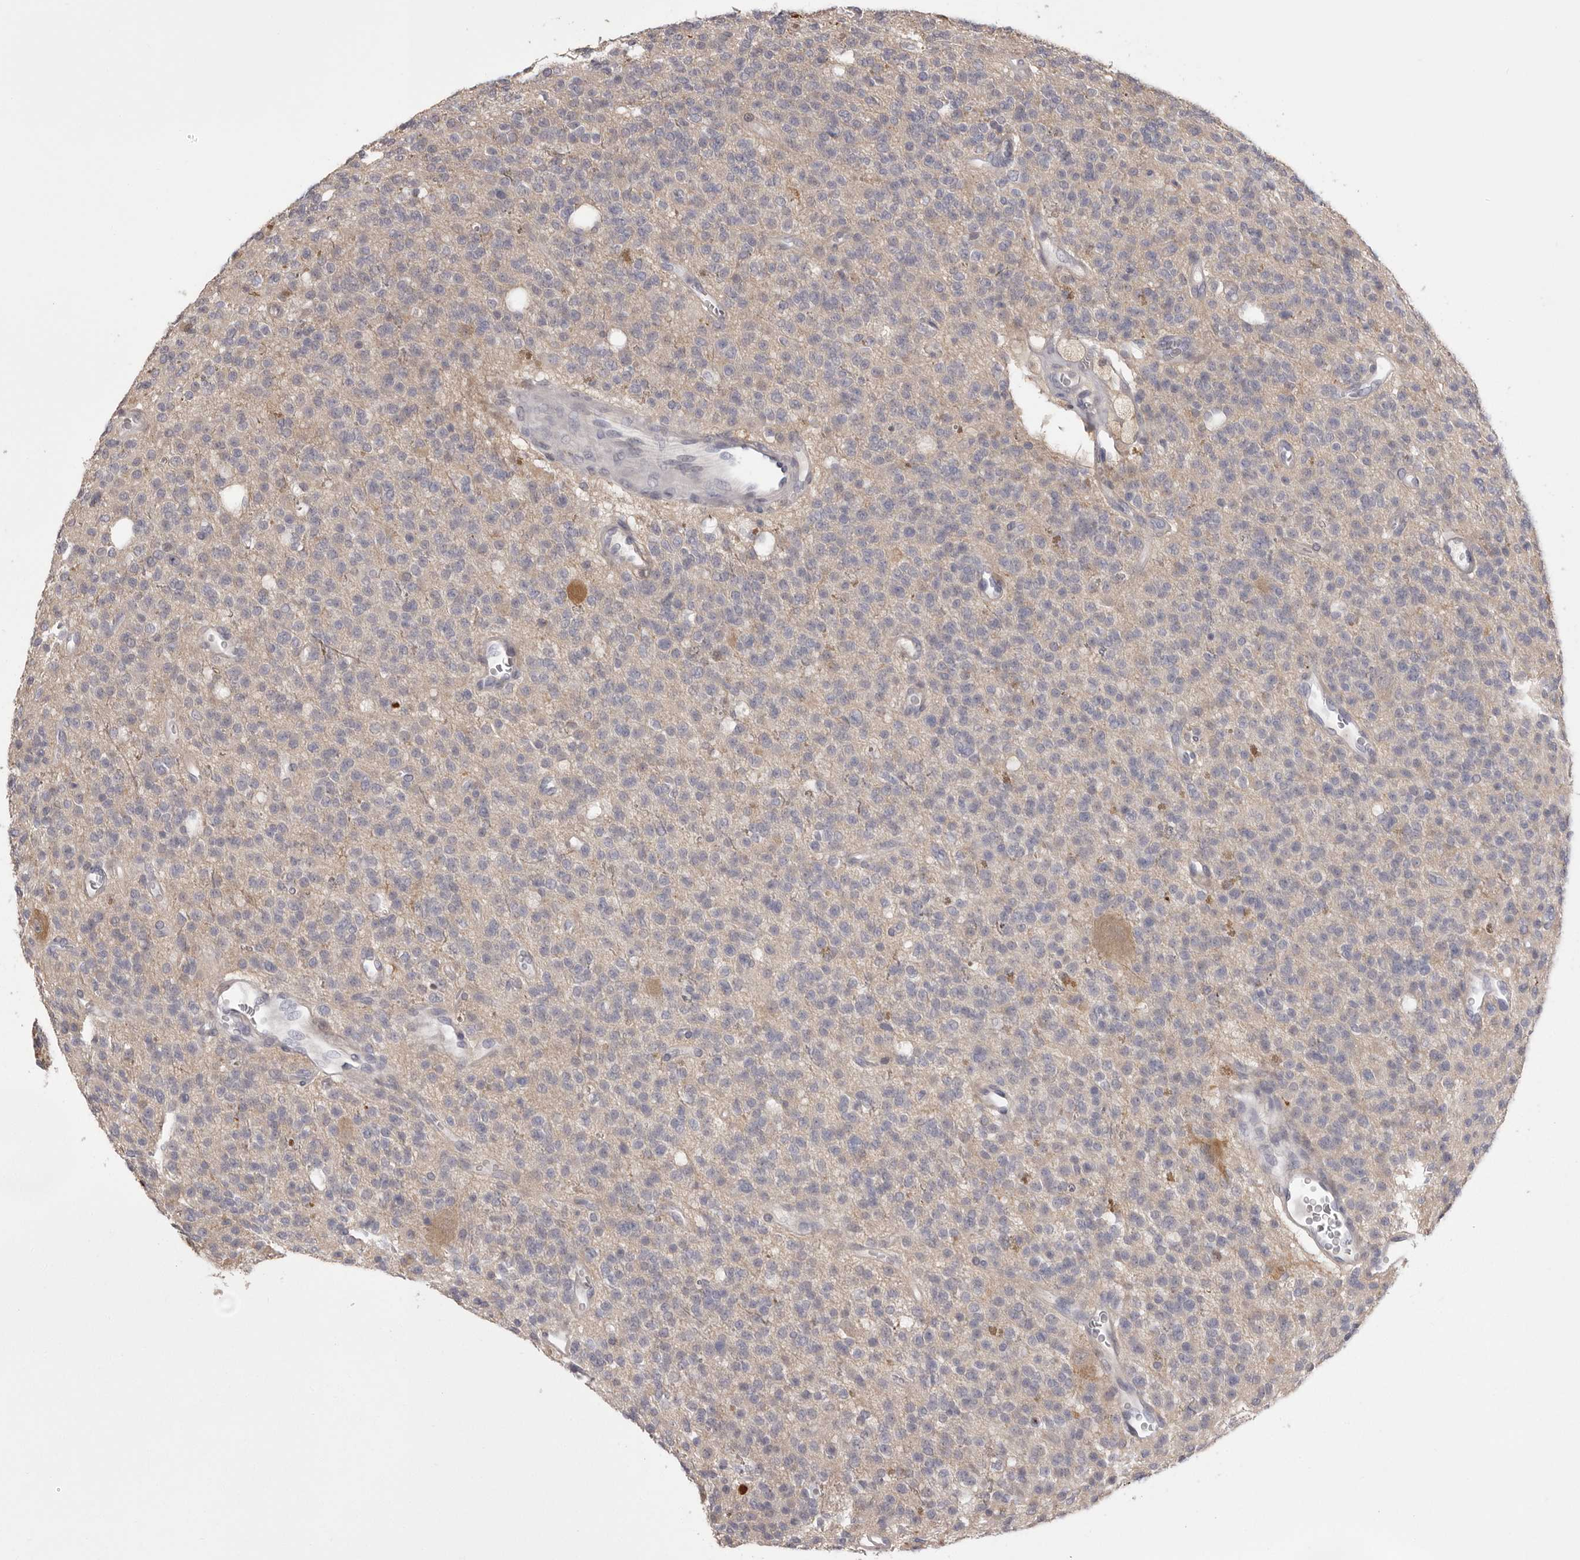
{"staining": {"intensity": "negative", "quantity": "none", "location": "none"}, "tissue": "glioma", "cell_type": "Tumor cells", "image_type": "cancer", "snomed": [{"axis": "morphology", "description": "Glioma, malignant, High grade"}, {"axis": "topography", "description": "Brain"}], "caption": "This is a micrograph of immunohistochemistry (IHC) staining of glioma, which shows no expression in tumor cells.", "gene": "MDH1", "patient": {"sex": "male", "age": 34}}